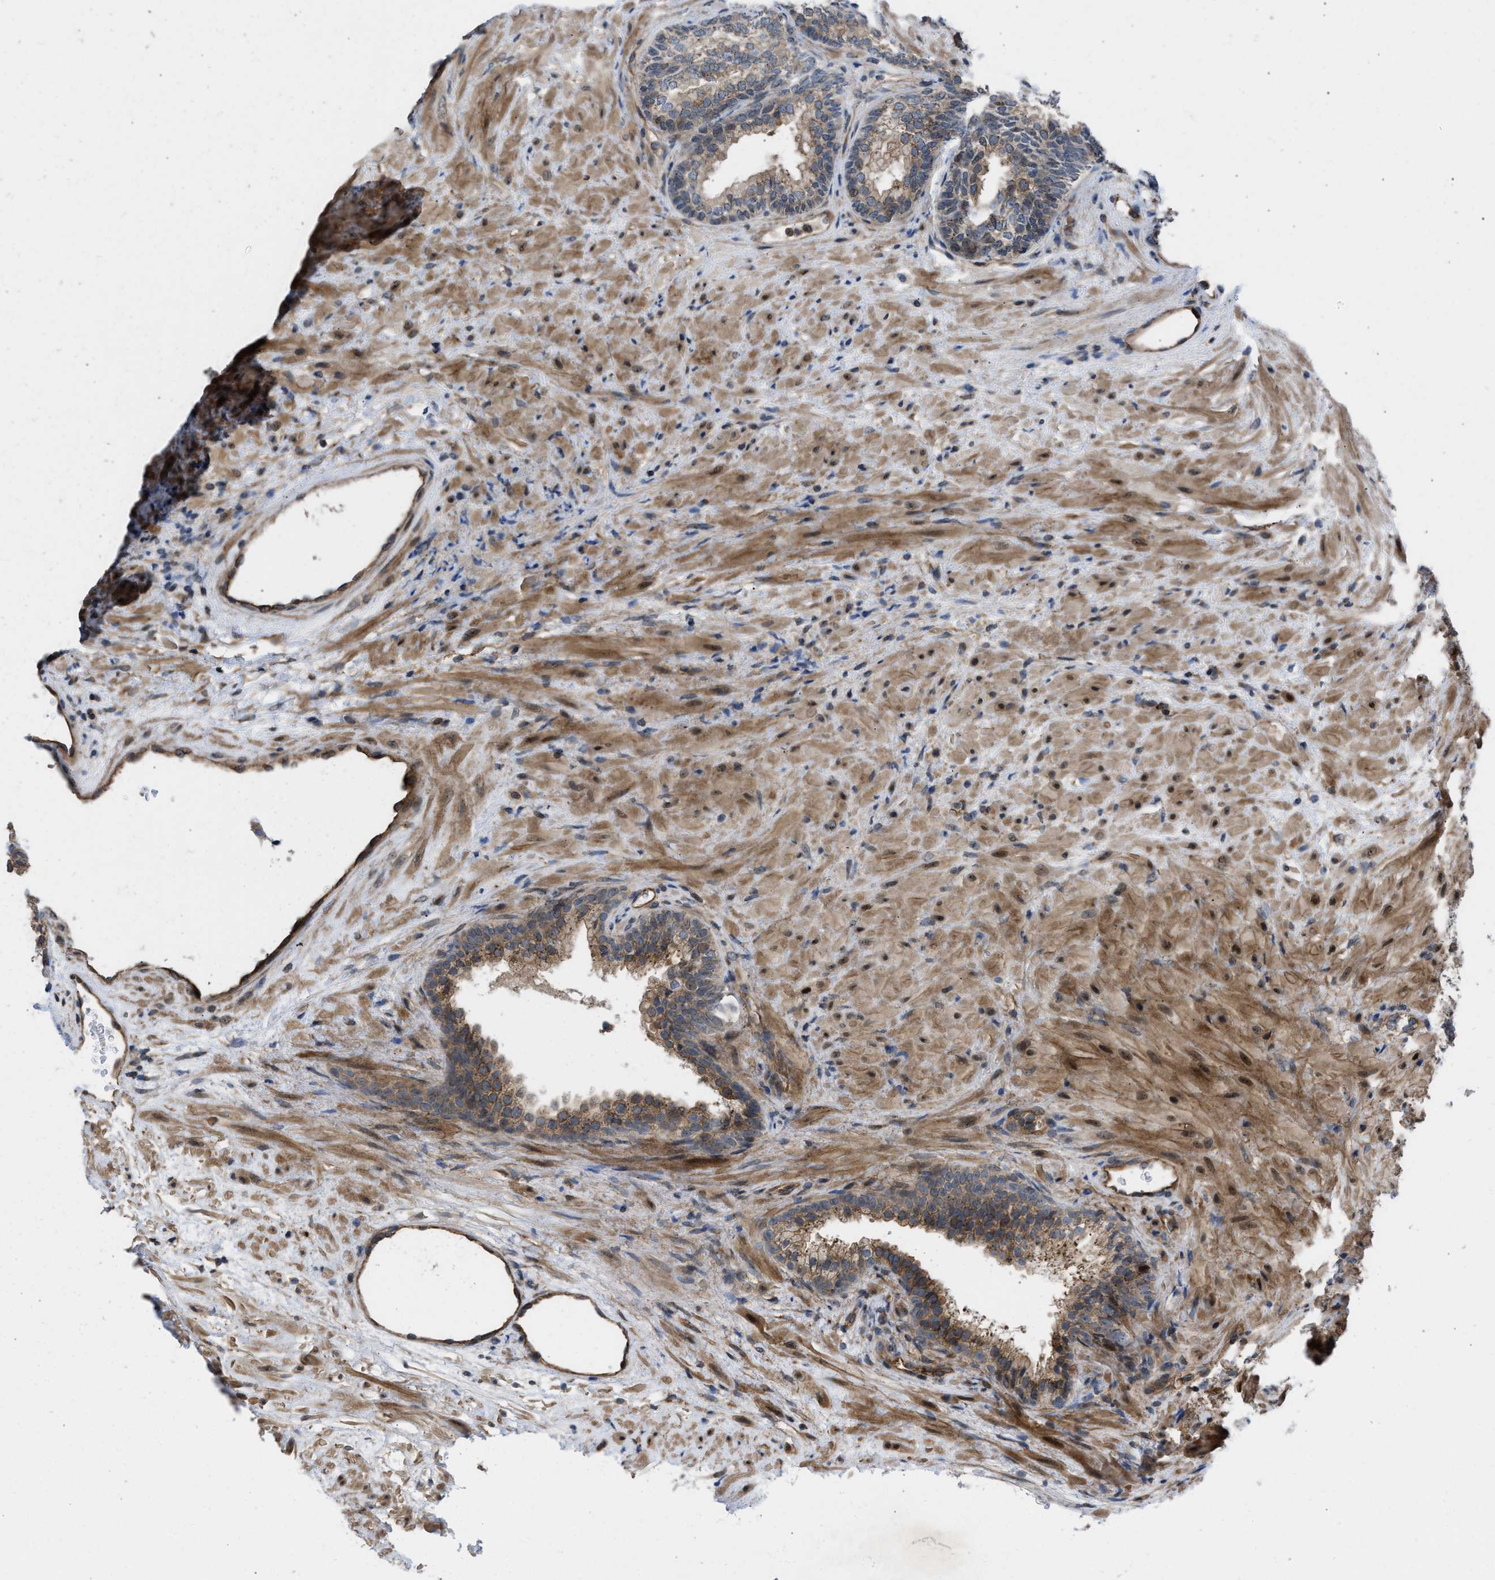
{"staining": {"intensity": "moderate", "quantity": ">75%", "location": "cytoplasmic/membranous"}, "tissue": "prostate", "cell_type": "Glandular cells", "image_type": "normal", "snomed": [{"axis": "morphology", "description": "Normal tissue, NOS"}, {"axis": "topography", "description": "Prostate"}], "caption": "A medium amount of moderate cytoplasmic/membranous staining is seen in approximately >75% of glandular cells in normal prostate. (brown staining indicates protein expression, while blue staining denotes nuclei).", "gene": "GPATCH2L", "patient": {"sex": "male", "age": 76}}